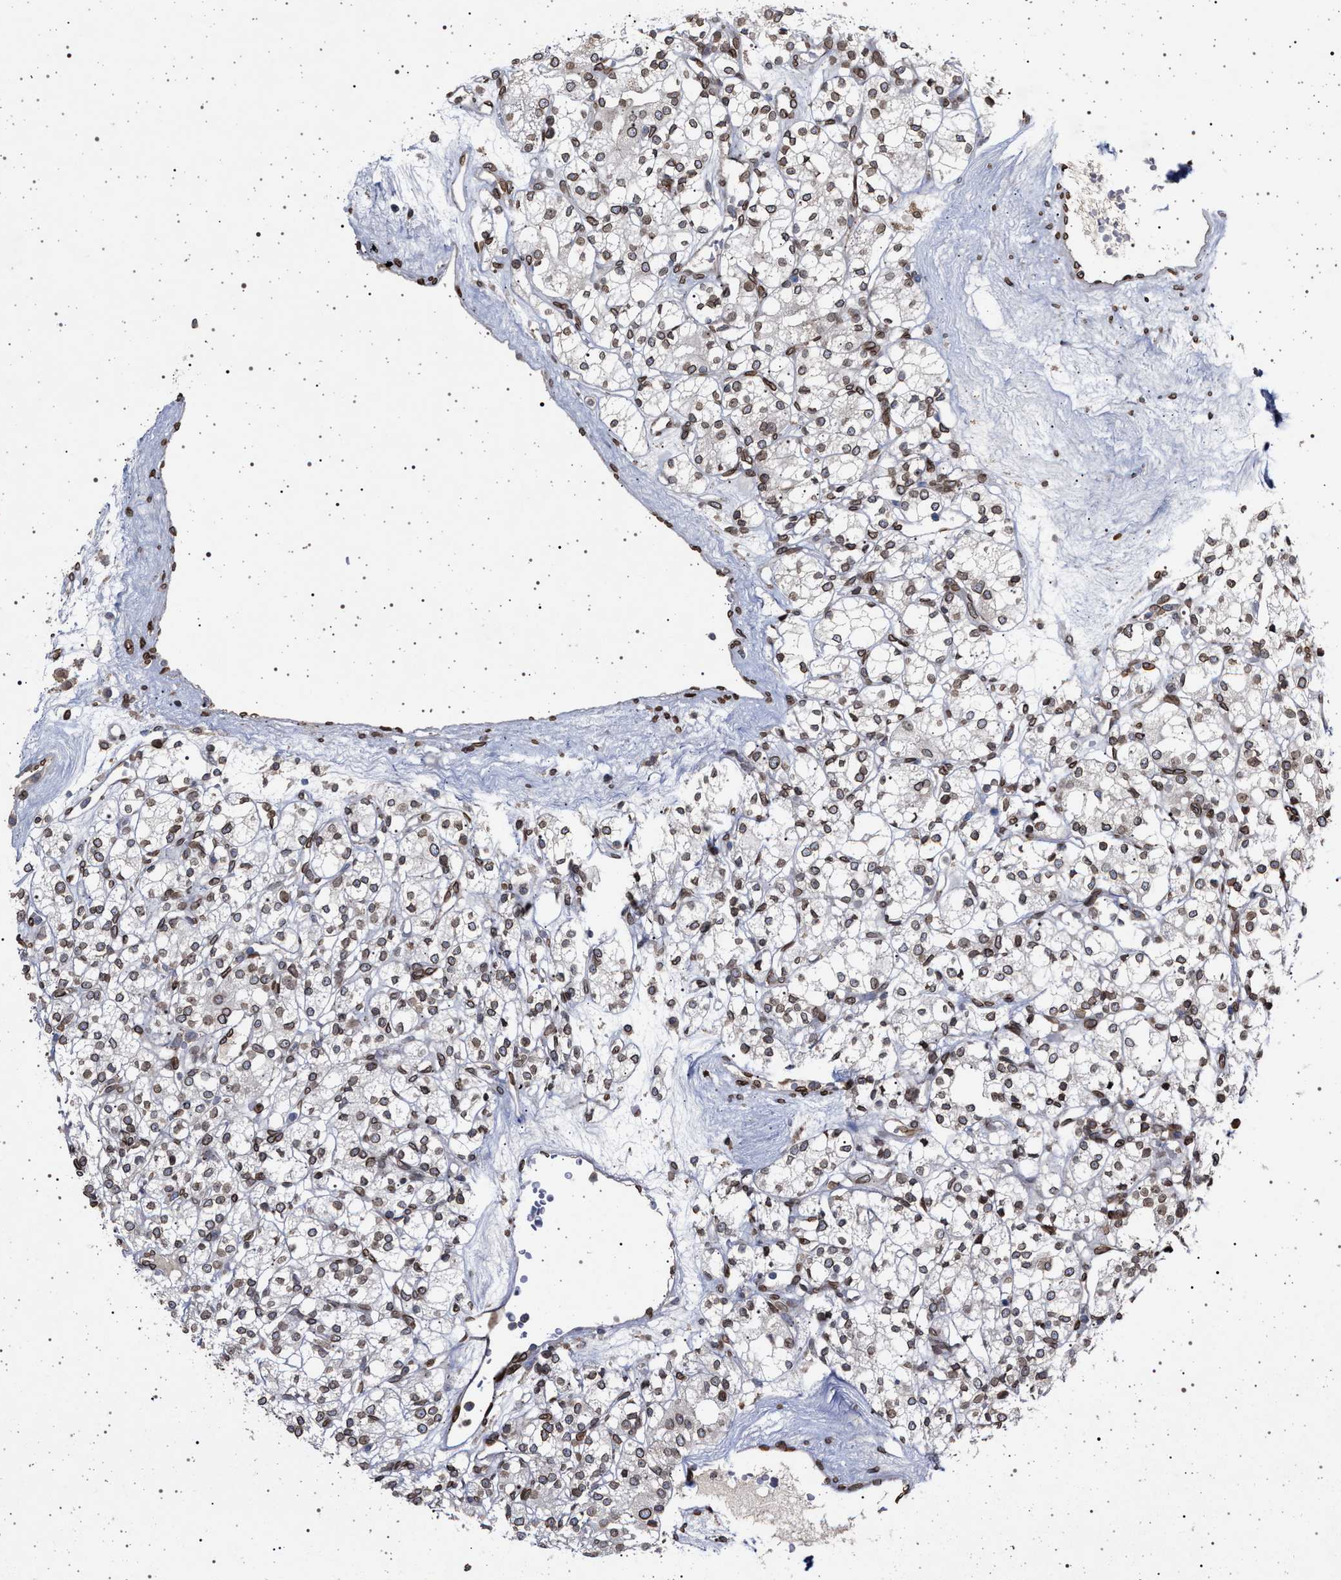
{"staining": {"intensity": "moderate", "quantity": ">75%", "location": "cytoplasmic/membranous,nuclear"}, "tissue": "renal cancer", "cell_type": "Tumor cells", "image_type": "cancer", "snomed": [{"axis": "morphology", "description": "Adenocarcinoma, NOS"}, {"axis": "topography", "description": "Kidney"}], "caption": "This image reveals immunohistochemistry staining of human adenocarcinoma (renal), with medium moderate cytoplasmic/membranous and nuclear positivity in about >75% of tumor cells.", "gene": "ING2", "patient": {"sex": "male", "age": 77}}